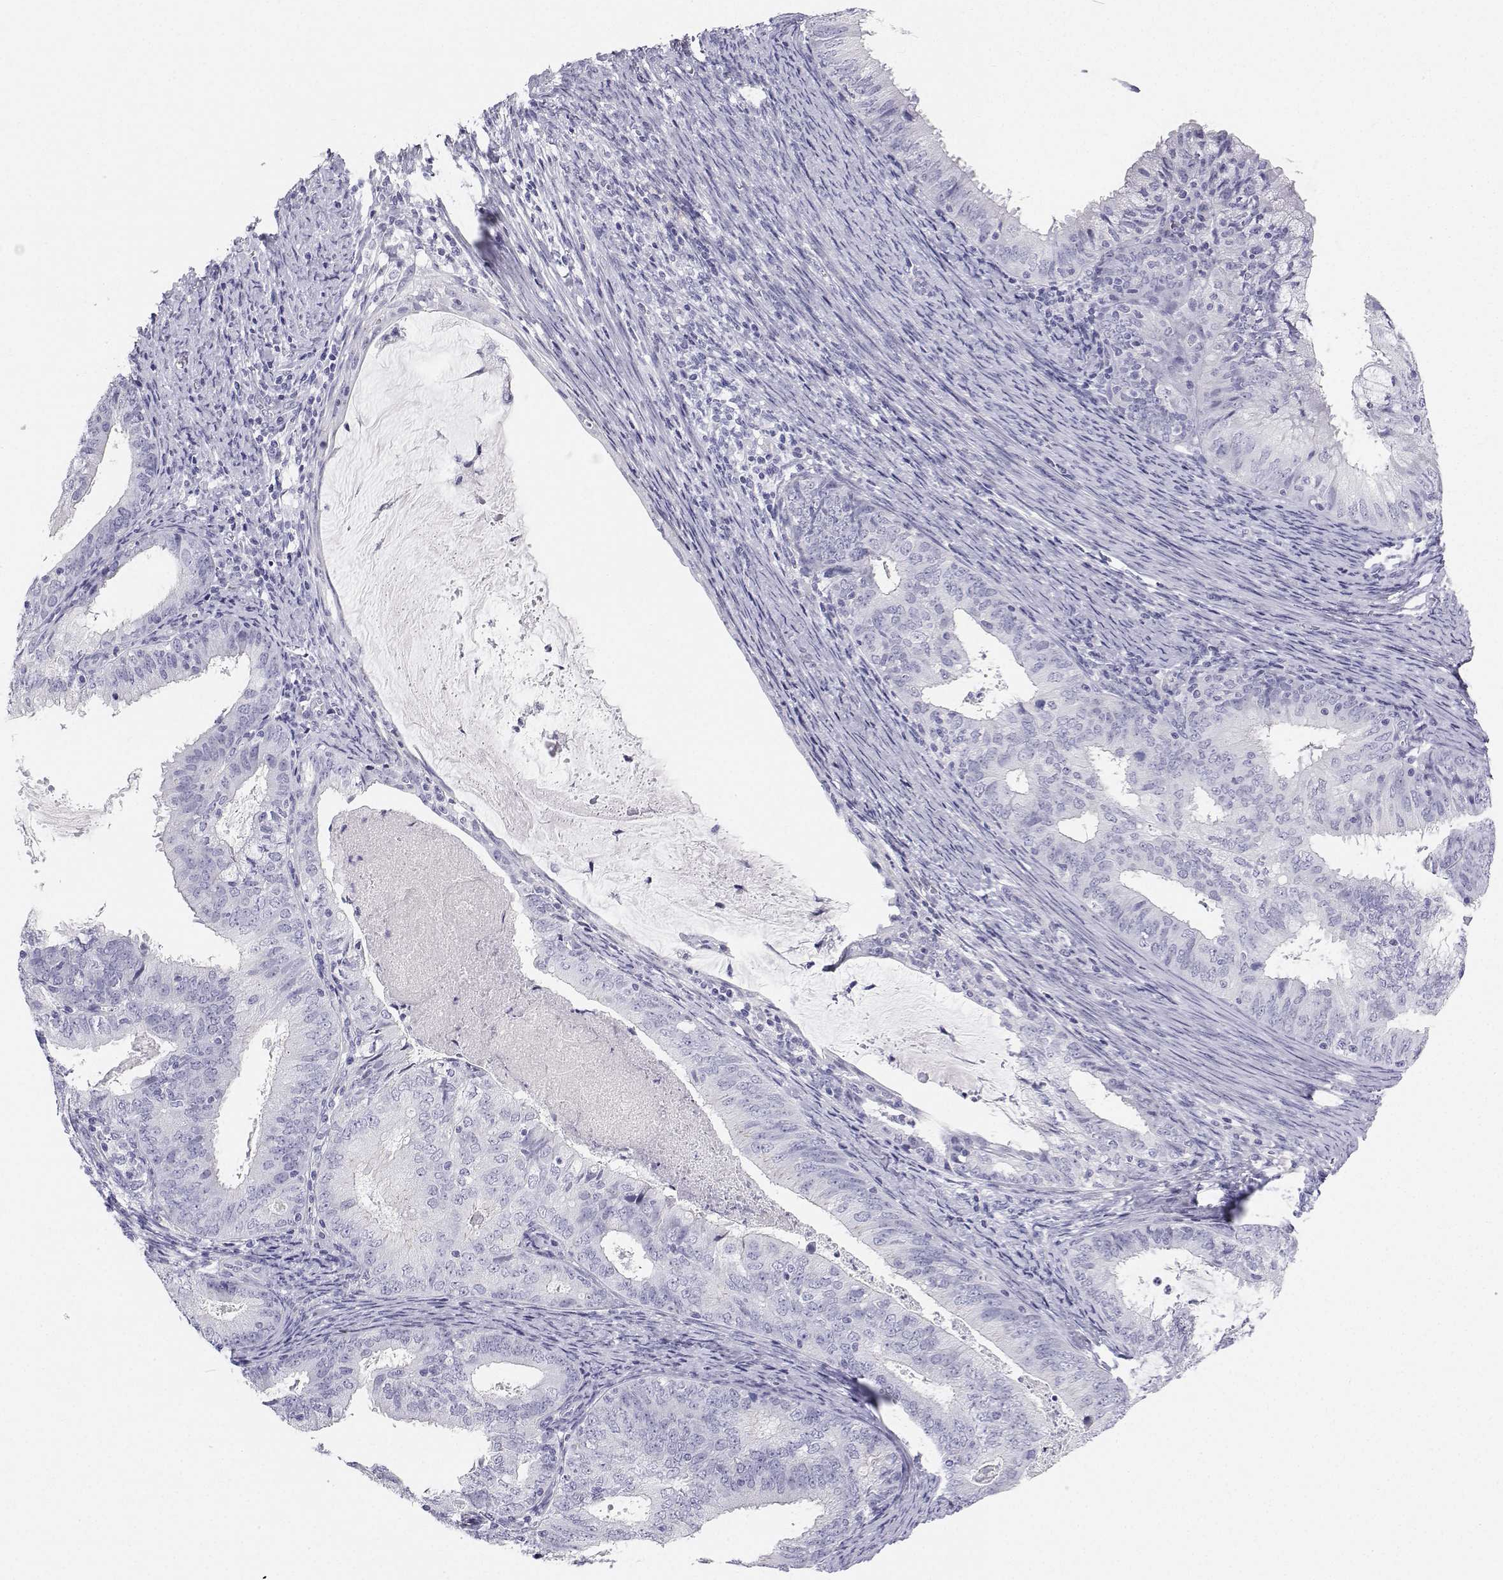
{"staining": {"intensity": "negative", "quantity": "none", "location": "none"}, "tissue": "endometrial cancer", "cell_type": "Tumor cells", "image_type": "cancer", "snomed": [{"axis": "morphology", "description": "Adenocarcinoma, NOS"}, {"axis": "topography", "description": "Endometrium"}], "caption": "High magnification brightfield microscopy of endometrial adenocarcinoma stained with DAB (brown) and counterstained with hematoxylin (blue): tumor cells show no significant expression.", "gene": "BHMT", "patient": {"sex": "female", "age": 57}}